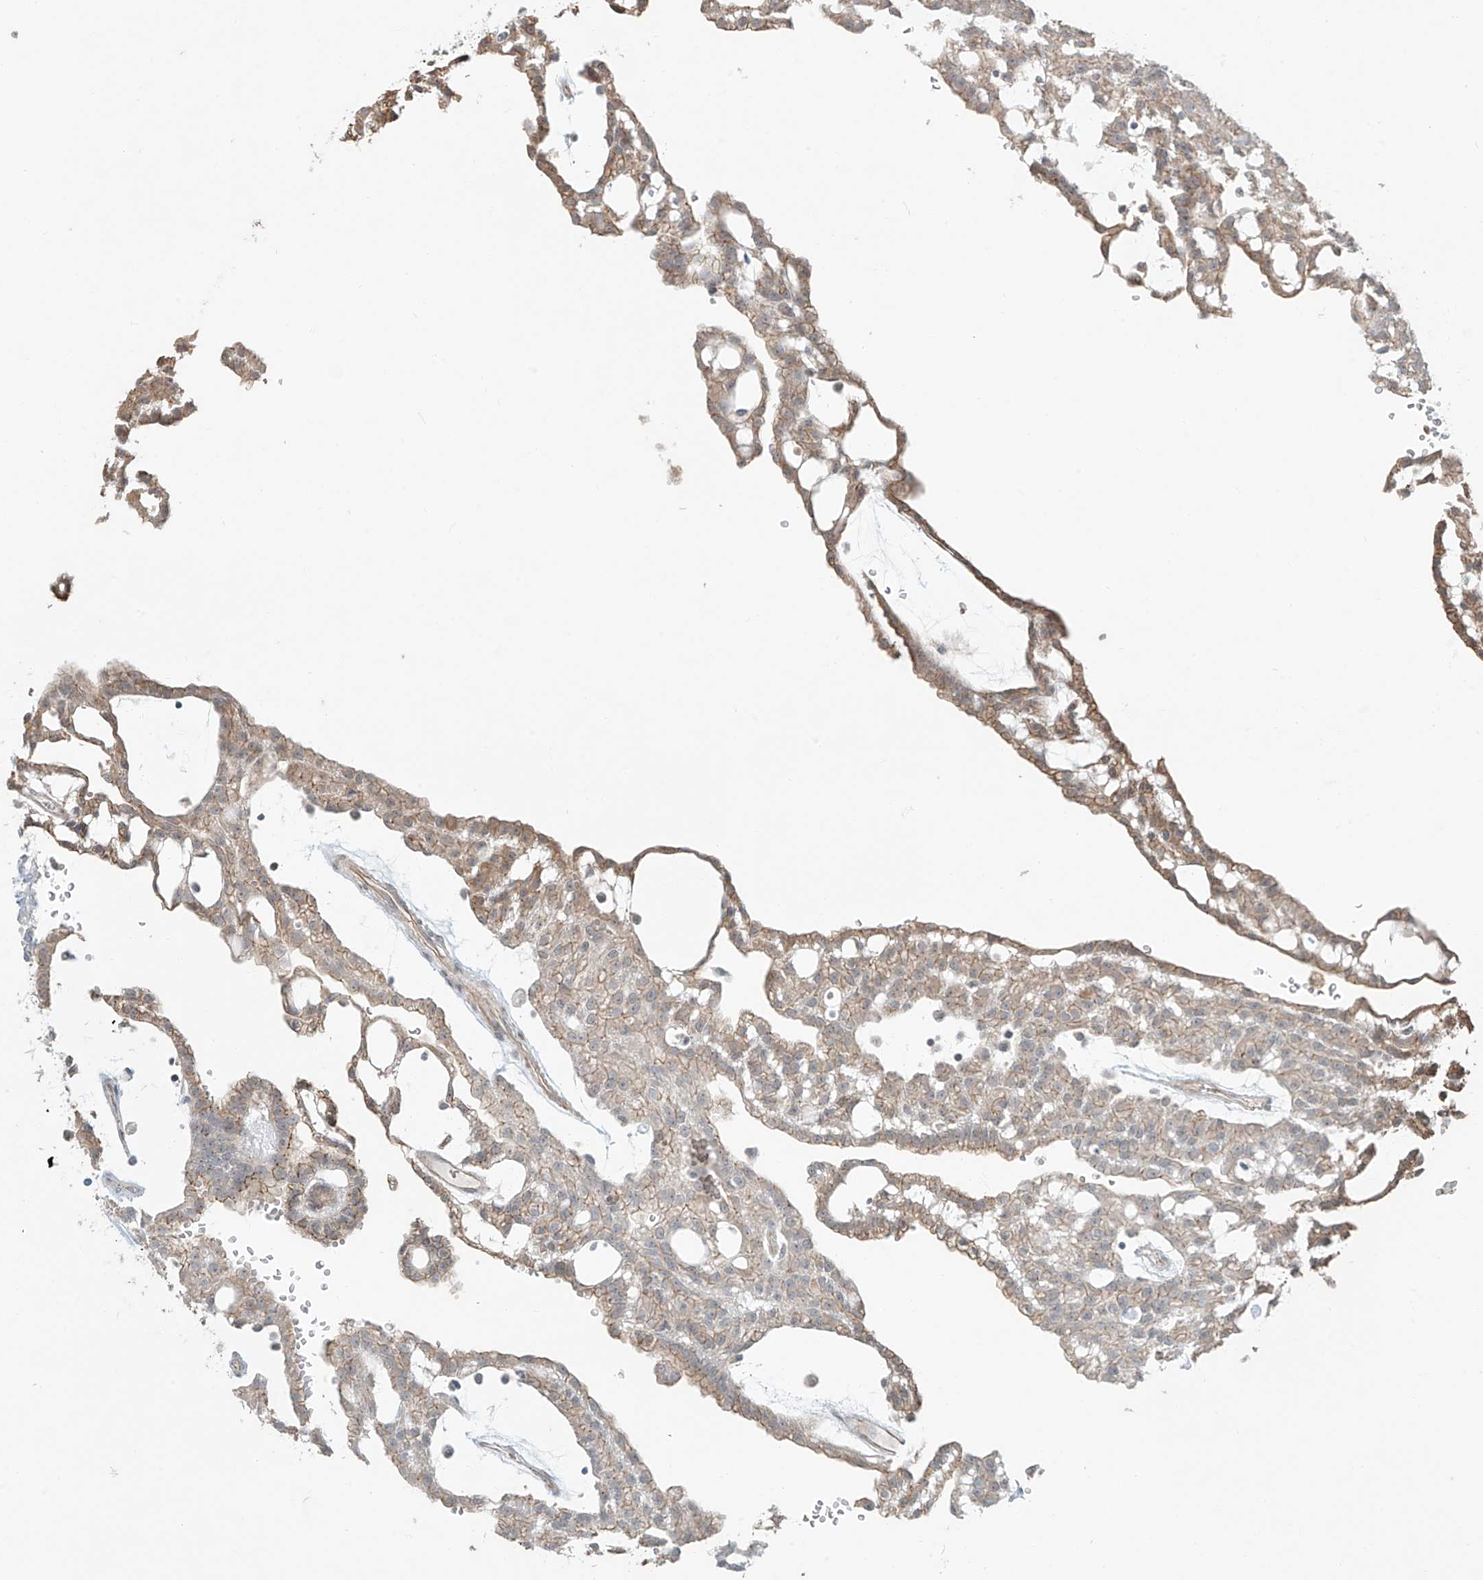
{"staining": {"intensity": "moderate", "quantity": "<25%", "location": "cytoplasmic/membranous"}, "tissue": "renal cancer", "cell_type": "Tumor cells", "image_type": "cancer", "snomed": [{"axis": "morphology", "description": "Adenocarcinoma, NOS"}, {"axis": "topography", "description": "Kidney"}], "caption": "Human adenocarcinoma (renal) stained with a protein marker reveals moderate staining in tumor cells.", "gene": "ZNF16", "patient": {"sex": "male", "age": 63}}